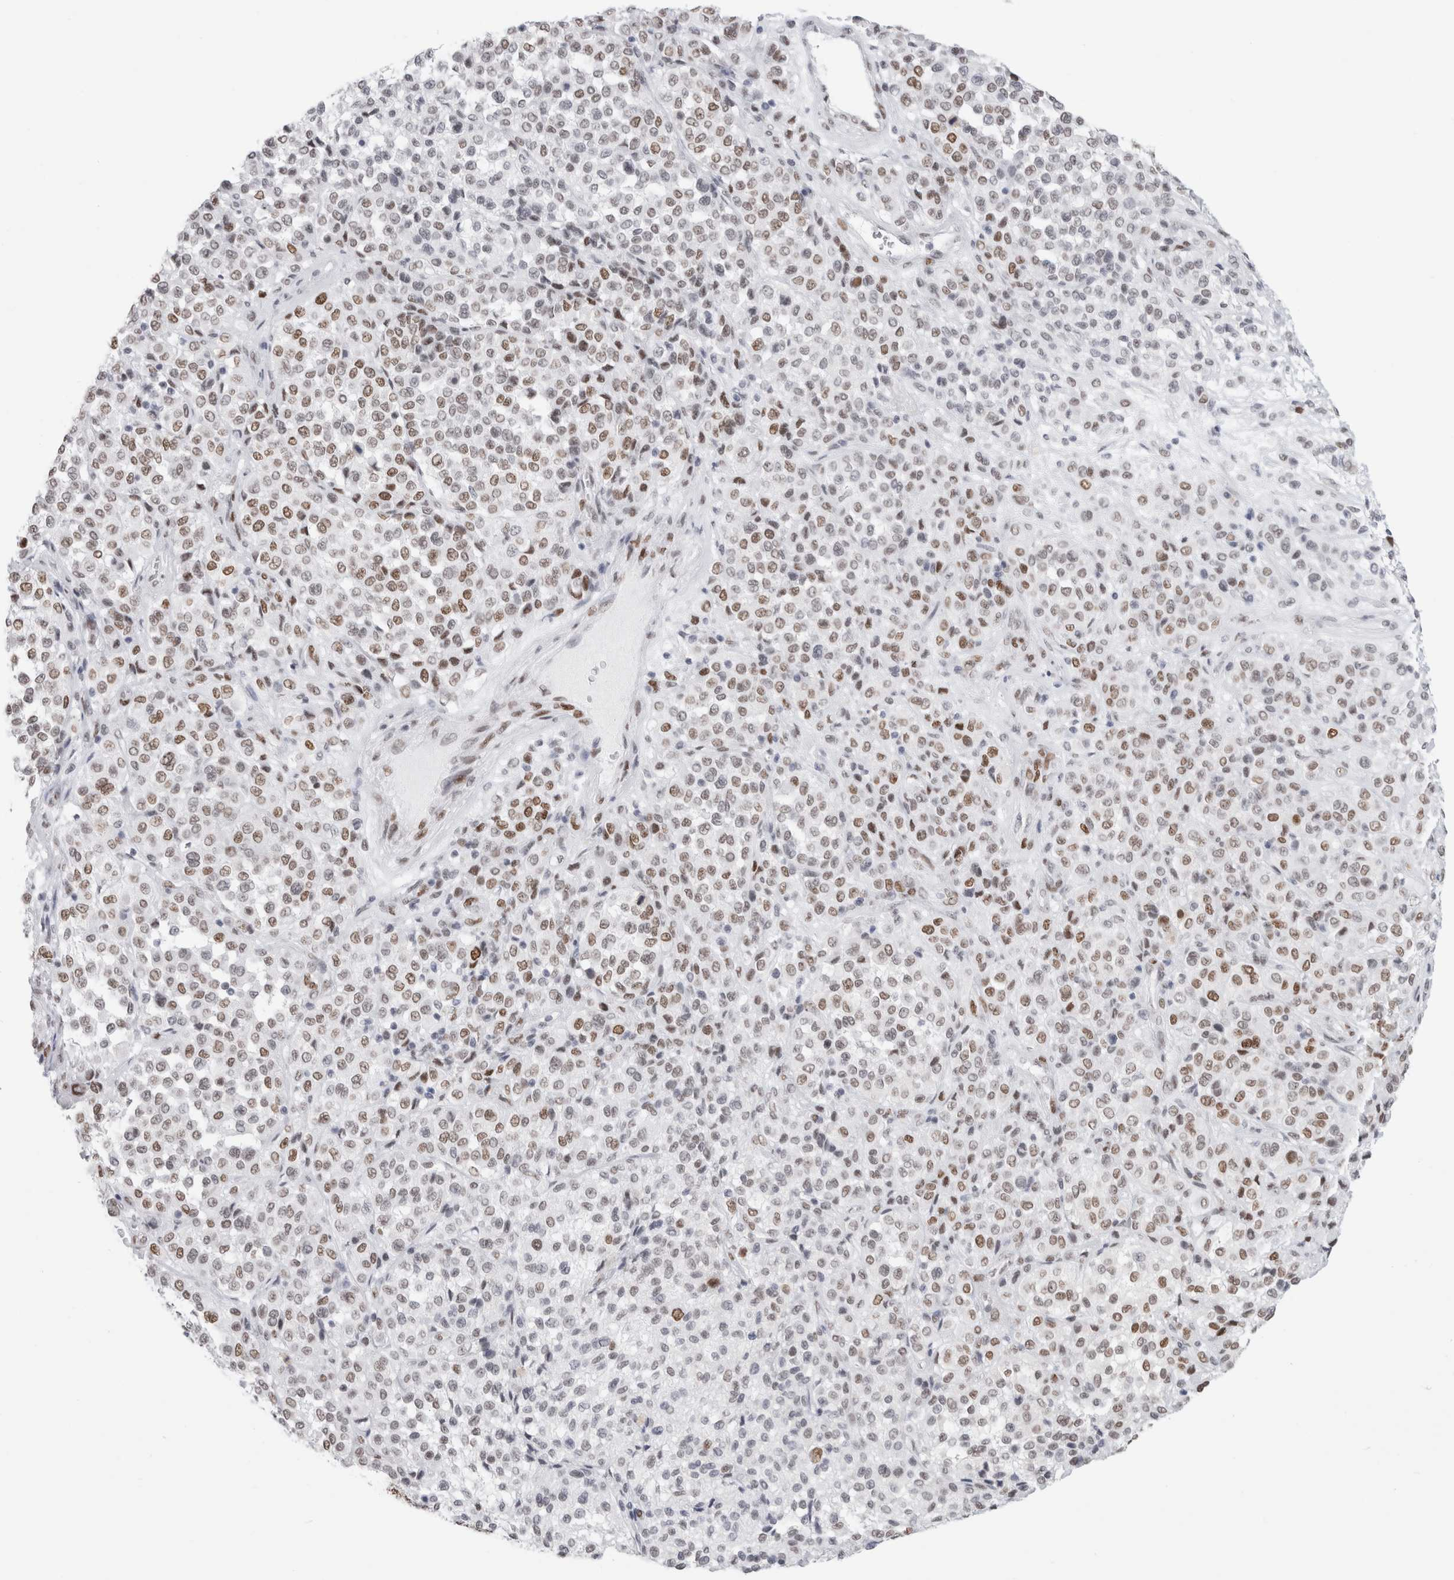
{"staining": {"intensity": "moderate", "quantity": ">75%", "location": "nuclear"}, "tissue": "melanoma", "cell_type": "Tumor cells", "image_type": "cancer", "snomed": [{"axis": "morphology", "description": "Malignant melanoma, Metastatic site"}, {"axis": "topography", "description": "Pancreas"}], "caption": "Immunohistochemical staining of human melanoma shows medium levels of moderate nuclear positivity in approximately >75% of tumor cells.", "gene": "SMARCC1", "patient": {"sex": "female", "age": 30}}